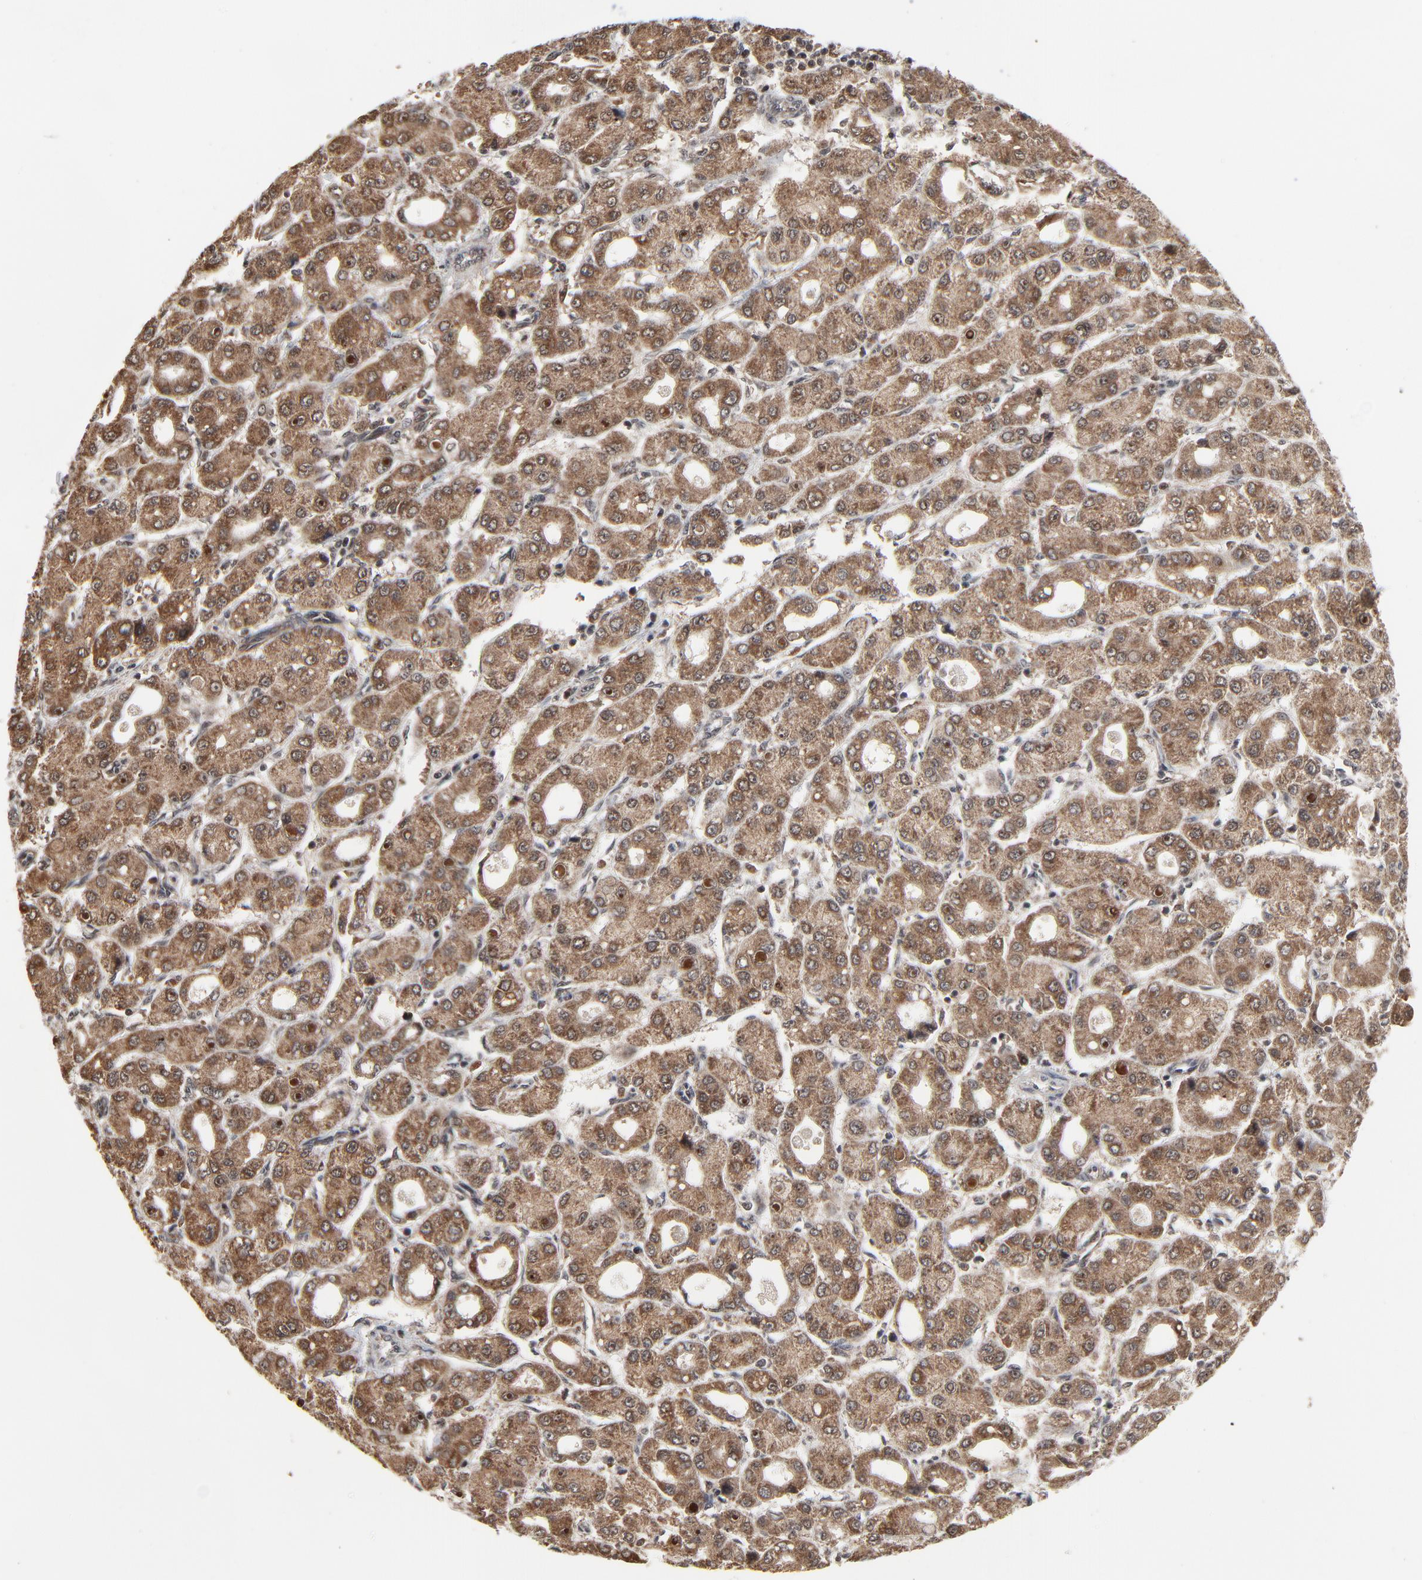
{"staining": {"intensity": "moderate", "quantity": ">75%", "location": "cytoplasmic/membranous,nuclear"}, "tissue": "liver cancer", "cell_type": "Tumor cells", "image_type": "cancer", "snomed": [{"axis": "morphology", "description": "Carcinoma, Hepatocellular, NOS"}, {"axis": "topography", "description": "Liver"}], "caption": "High-magnification brightfield microscopy of liver hepatocellular carcinoma stained with DAB (3,3'-diaminobenzidine) (brown) and counterstained with hematoxylin (blue). tumor cells exhibit moderate cytoplasmic/membranous and nuclear expression is appreciated in approximately>75% of cells. (Stains: DAB in brown, nuclei in blue, Microscopy: brightfield microscopy at high magnification).", "gene": "RHOJ", "patient": {"sex": "male", "age": 69}}